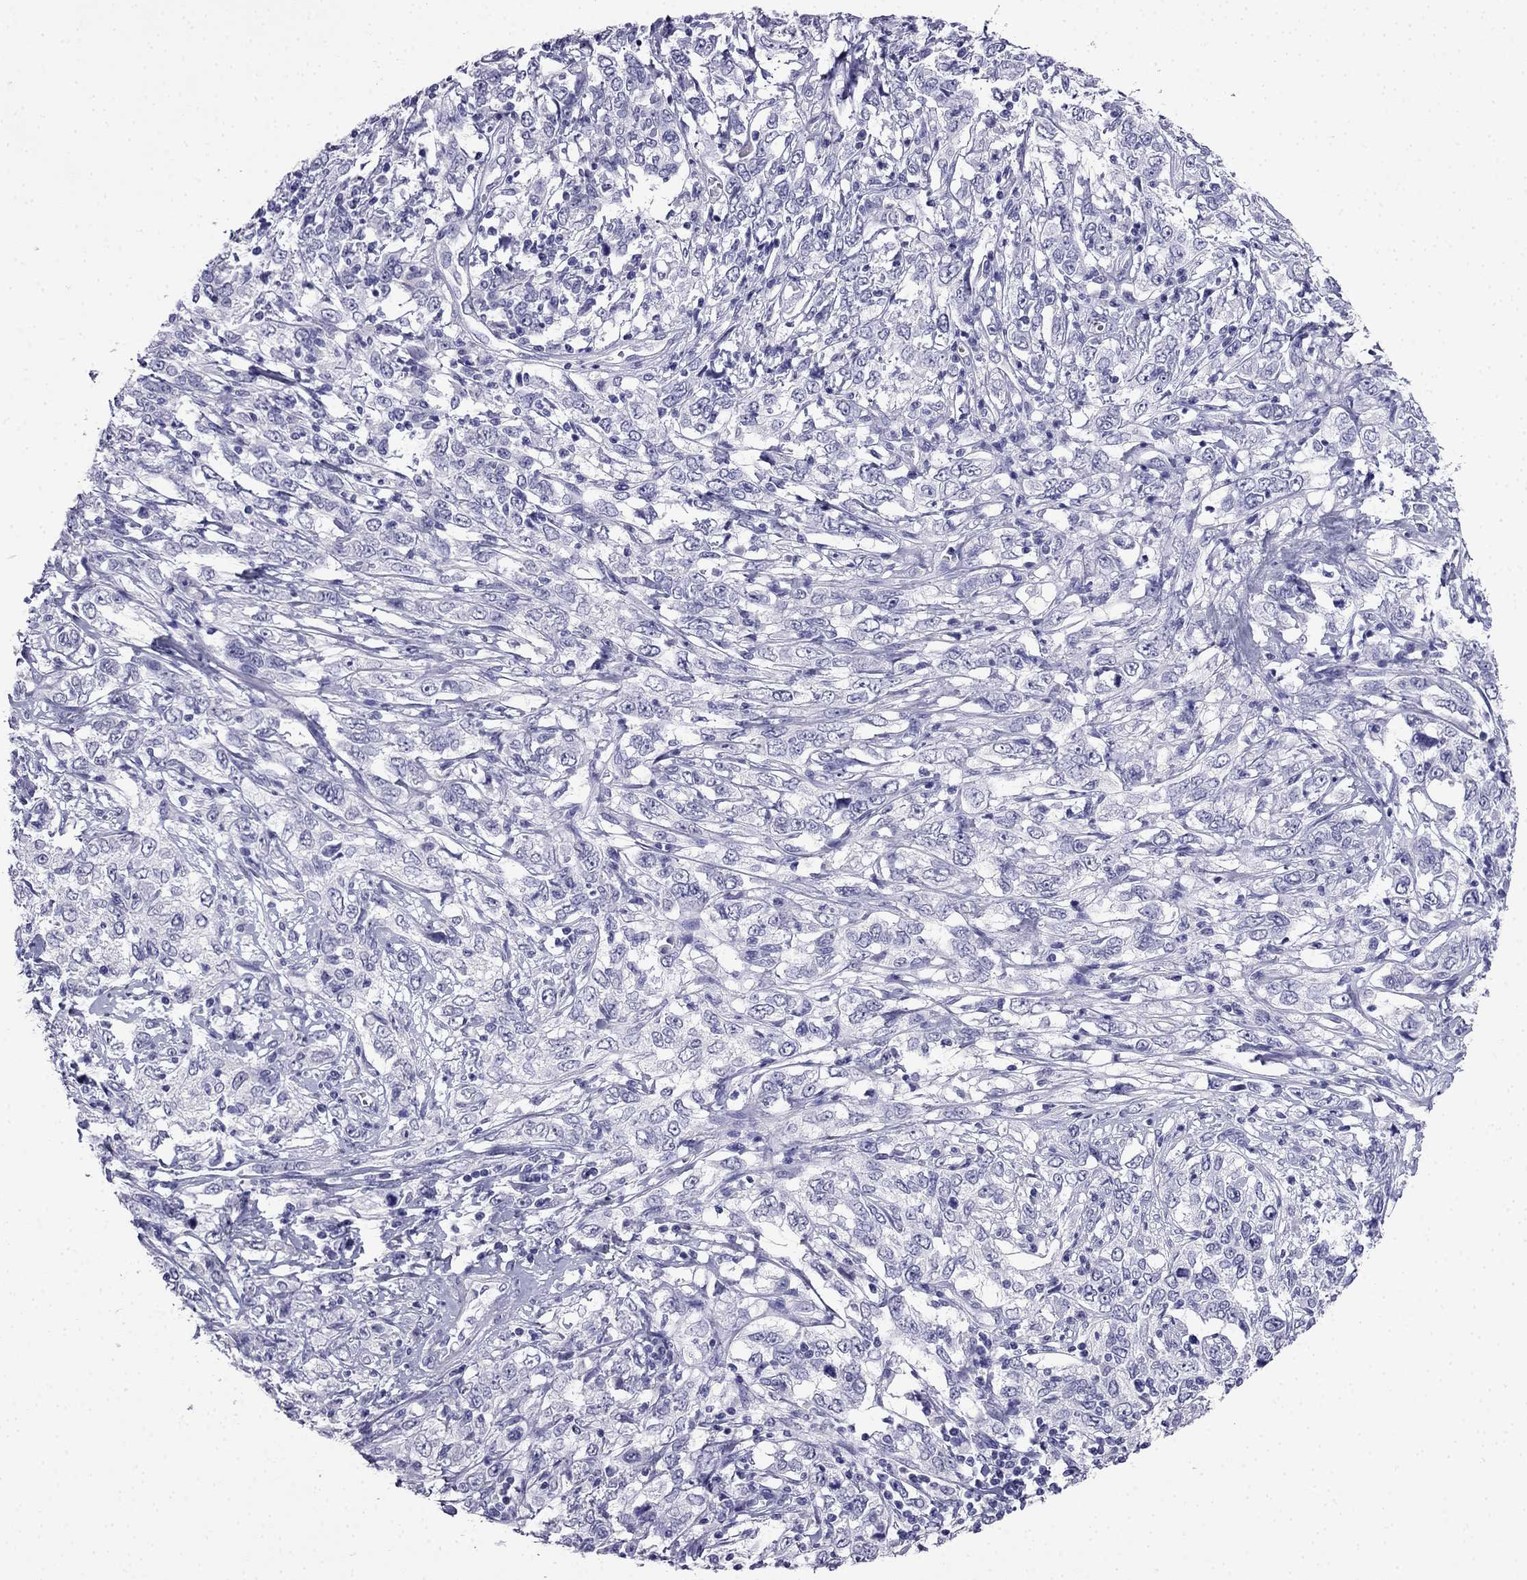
{"staining": {"intensity": "negative", "quantity": "none", "location": "none"}, "tissue": "cervical cancer", "cell_type": "Tumor cells", "image_type": "cancer", "snomed": [{"axis": "morphology", "description": "Adenocarcinoma, NOS"}, {"axis": "topography", "description": "Cervix"}], "caption": "High magnification brightfield microscopy of cervical cancer (adenocarcinoma) stained with DAB (3,3'-diaminobenzidine) (brown) and counterstained with hematoxylin (blue): tumor cells show no significant expression.", "gene": "CDHR4", "patient": {"sex": "female", "age": 40}}